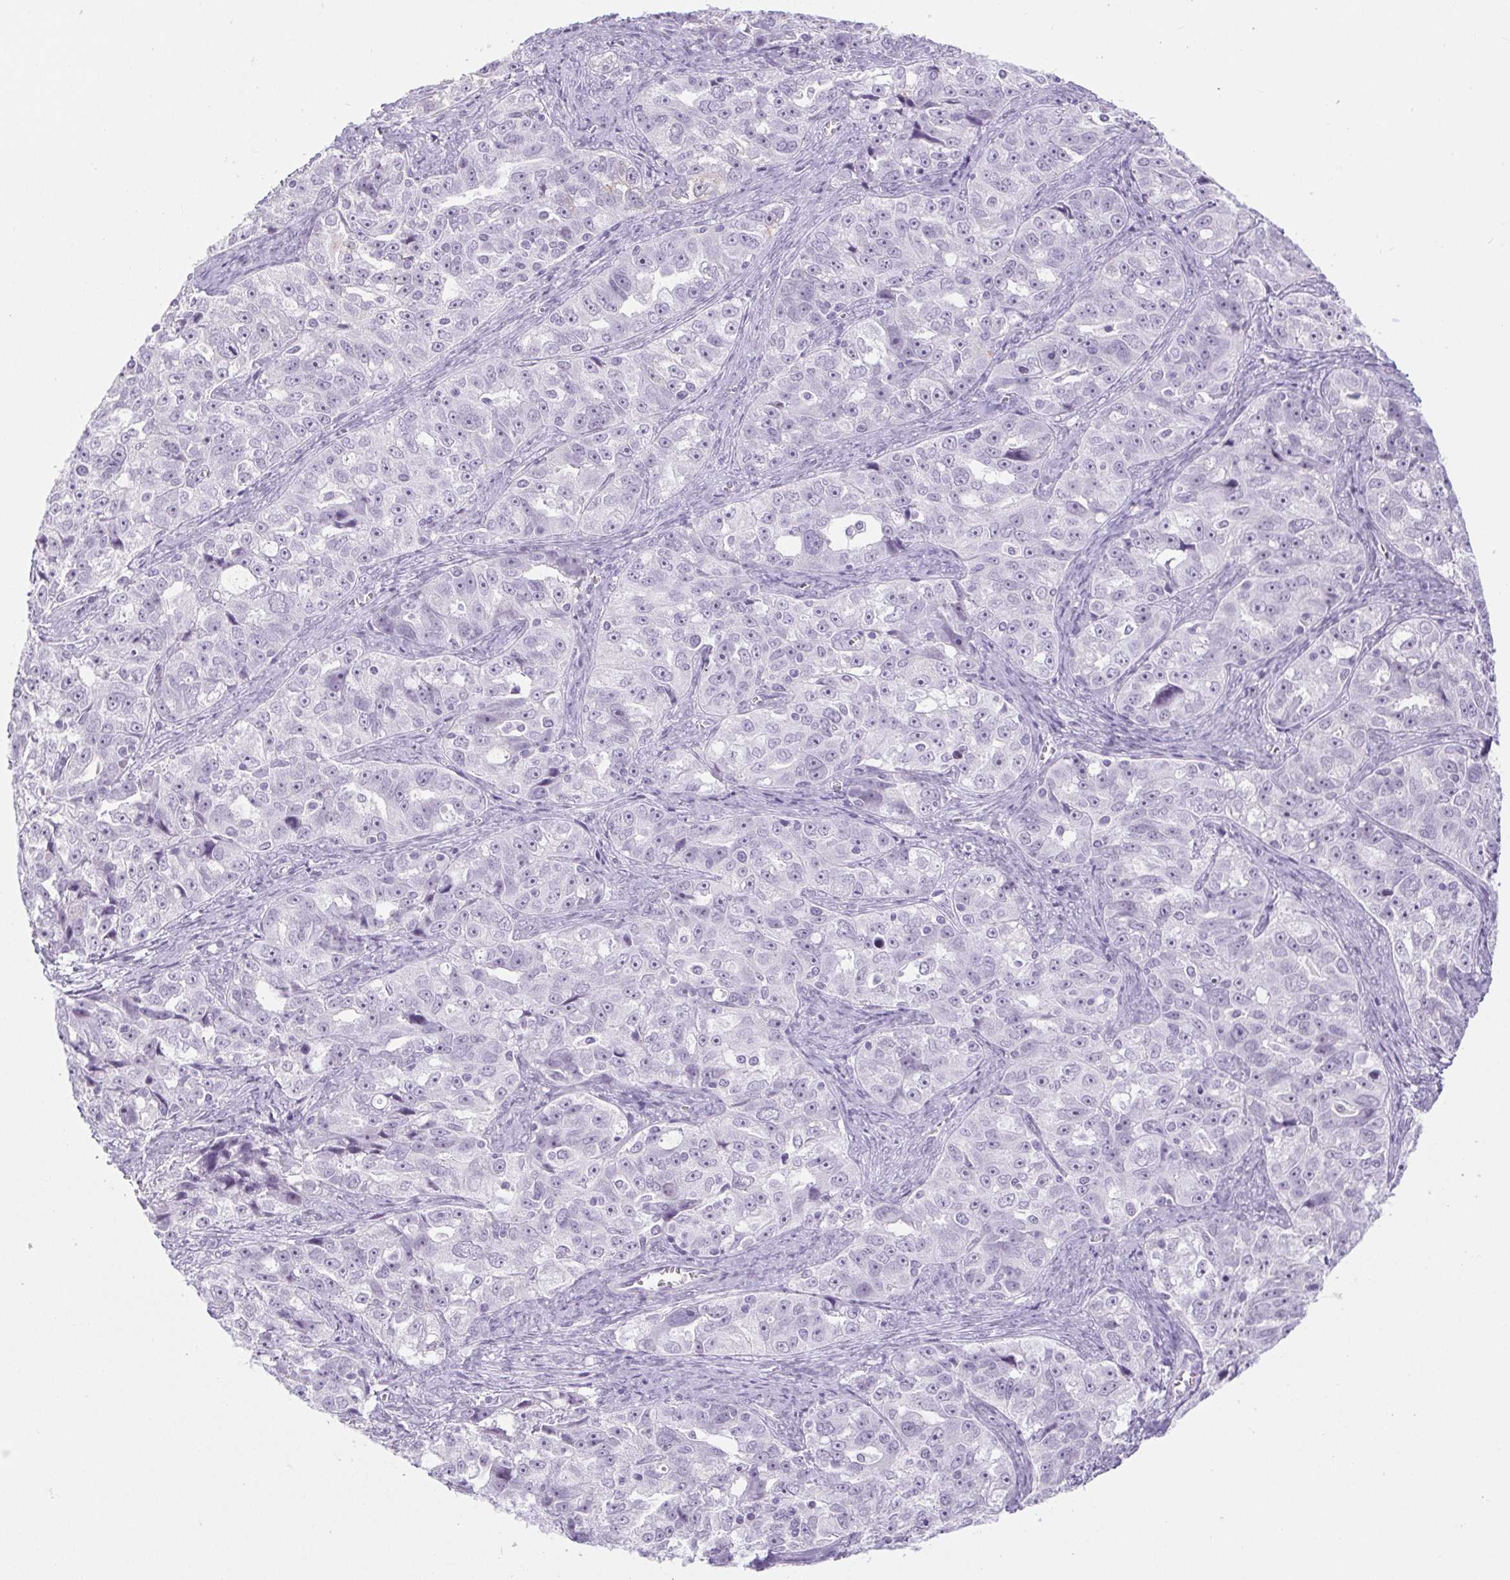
{"staining": {"intensity": "weak", "quantity": "<25%", "location": "cytoplasmic/membranous"}, "tissue": "ovarian cancer", "cell_type": "Tumor cells", "image_type": "cancer", "snomed": [{"axis": "morphology", "description": "Cystadenocarcinoma, serous, NOS"}, {"axis": "topography", "description": "Ovary"}], "caption": "Tumor cells are negative for protein expression in human serous cystadenocarcinoma (ovarian). The staining was performed using DAB to visualize the protein expression in brown, while the nuclei were stained in blue with hematoxylin (Magnification: 20x).", "gene": "BCAS1", "patient": {"sex": "female", "age": 51}}